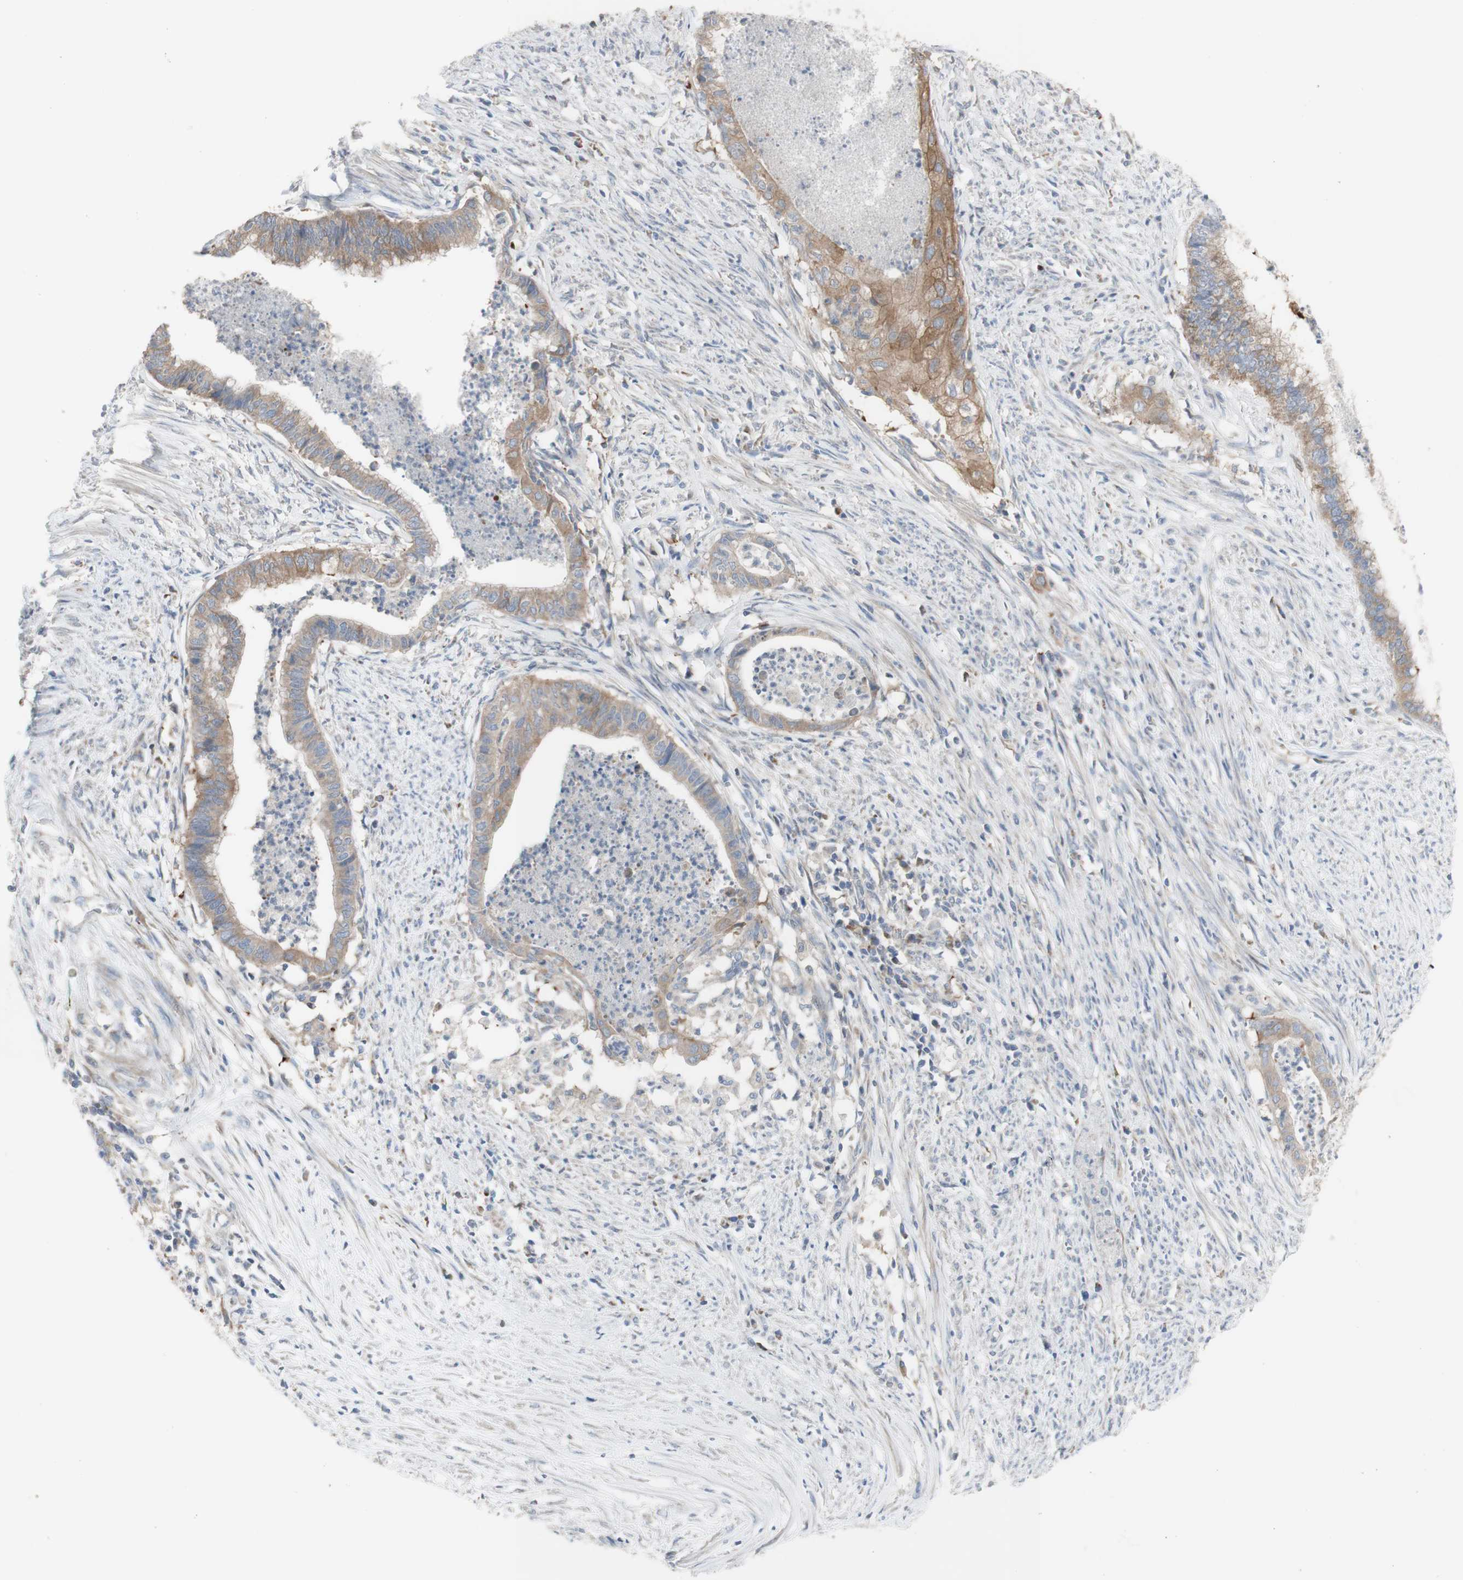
{"staining": {"intensity": "weak", "quantity": ">75%", "location": "cytoplasmic/membranous"}, "tissue": "endometrial cancer", "cell_type": "Tumor cells", "image_type": "cancer", "snomed": [{"axis": "morphology", "description": "Necrosis, NOS"}, {"axis": "morphology", "description": "Adenocarcinoma, NOS"}, {"axis": "topography", "description": "Endometrium"}], "caption": "Immunohistochemistry (IHC) photomicrograph of human endometrial cancer (adenocarcinoma) stained for a protein (brown), which shows low levels of weak cytoplasmic/membranous positivity in about >75% of tumor cells.", "gene": "C3orf52", "patient": {"sex": "female", "age": 79}}